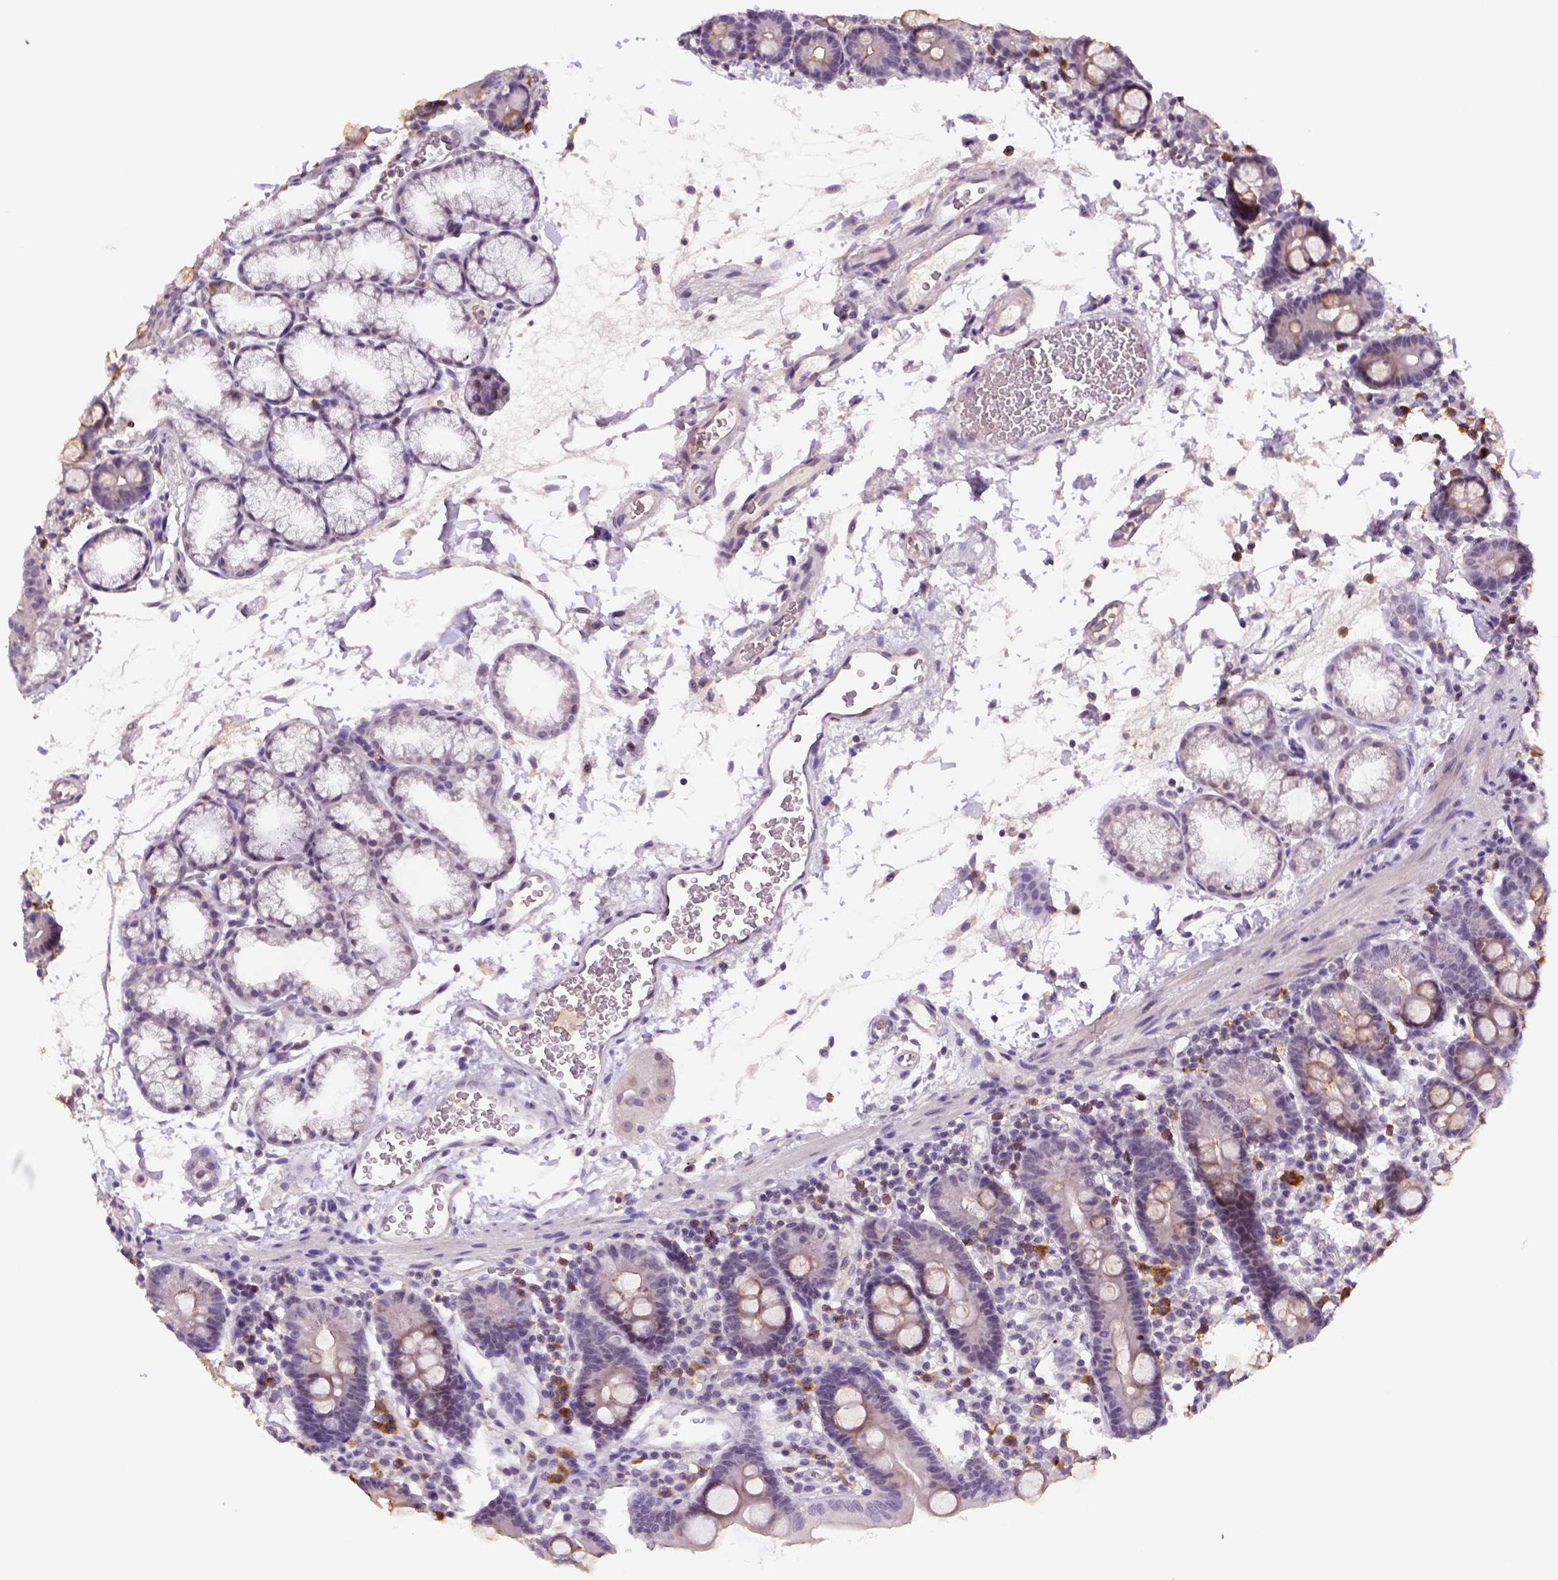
{"staining": {"intensity": "weak", "quantity": "25%-75%", "location": "cytoplasmic/membranous"}, "tissue": "duodenum", "cell_type": "Glandular cells", "image_type": "normal", "snomed": [{"axis": "morphology", "description": "Normal tissue, NOS"}, {"axis": "topography", "description": "Pancreas"}, {"axis": "topography", "description": "Duodenum"}], "caption": "IHC micrograph of unremarkable duodenum: human duodenum stained using IHC displays low levels of weak protein expression localized specifically in the cytoplasmic/membranous of glandular cells, appearing as a cytoplasmic/membranous brown color.", "gene": "SCML4", "patient": {"sex": "male", "age": 59}}